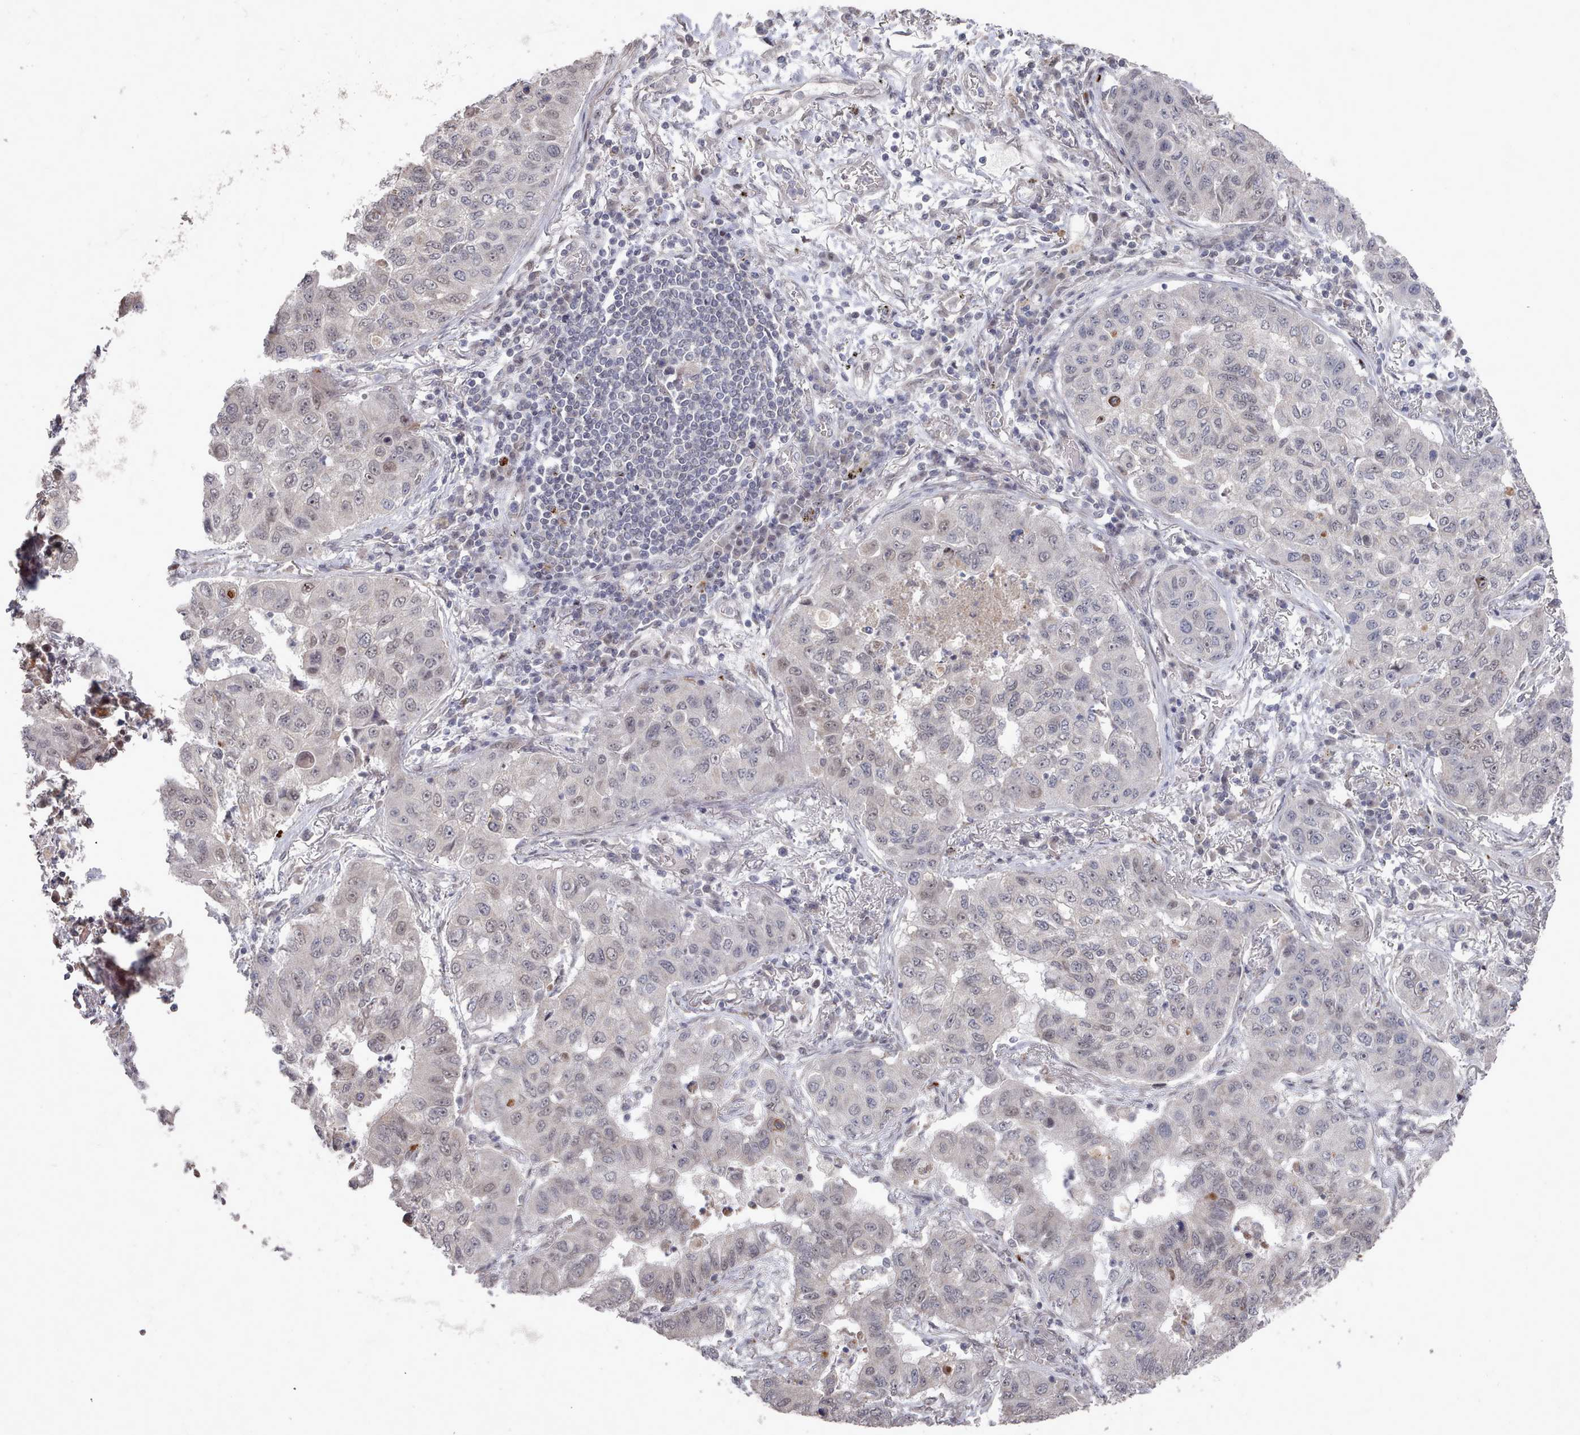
{"staining": {"intensity": "negative", "quantity": "none", "location": "none"}, "tissue": "lung cancer", "cell_type": "Tumor cells", "image_type": "cancer", "snomed": [{"axis": "morphology", "description": "Squamous cell carcinoma, NOS"}, {"axis": "topography", "description": "Lung"}], "caption": "Human lung squamous cell carcinoma stained for a protein using immunohistochemistry demonstrates no expression in tumor cells.", "gene": "CPSF4", "patient": {"sex": "male", "age": 74}}